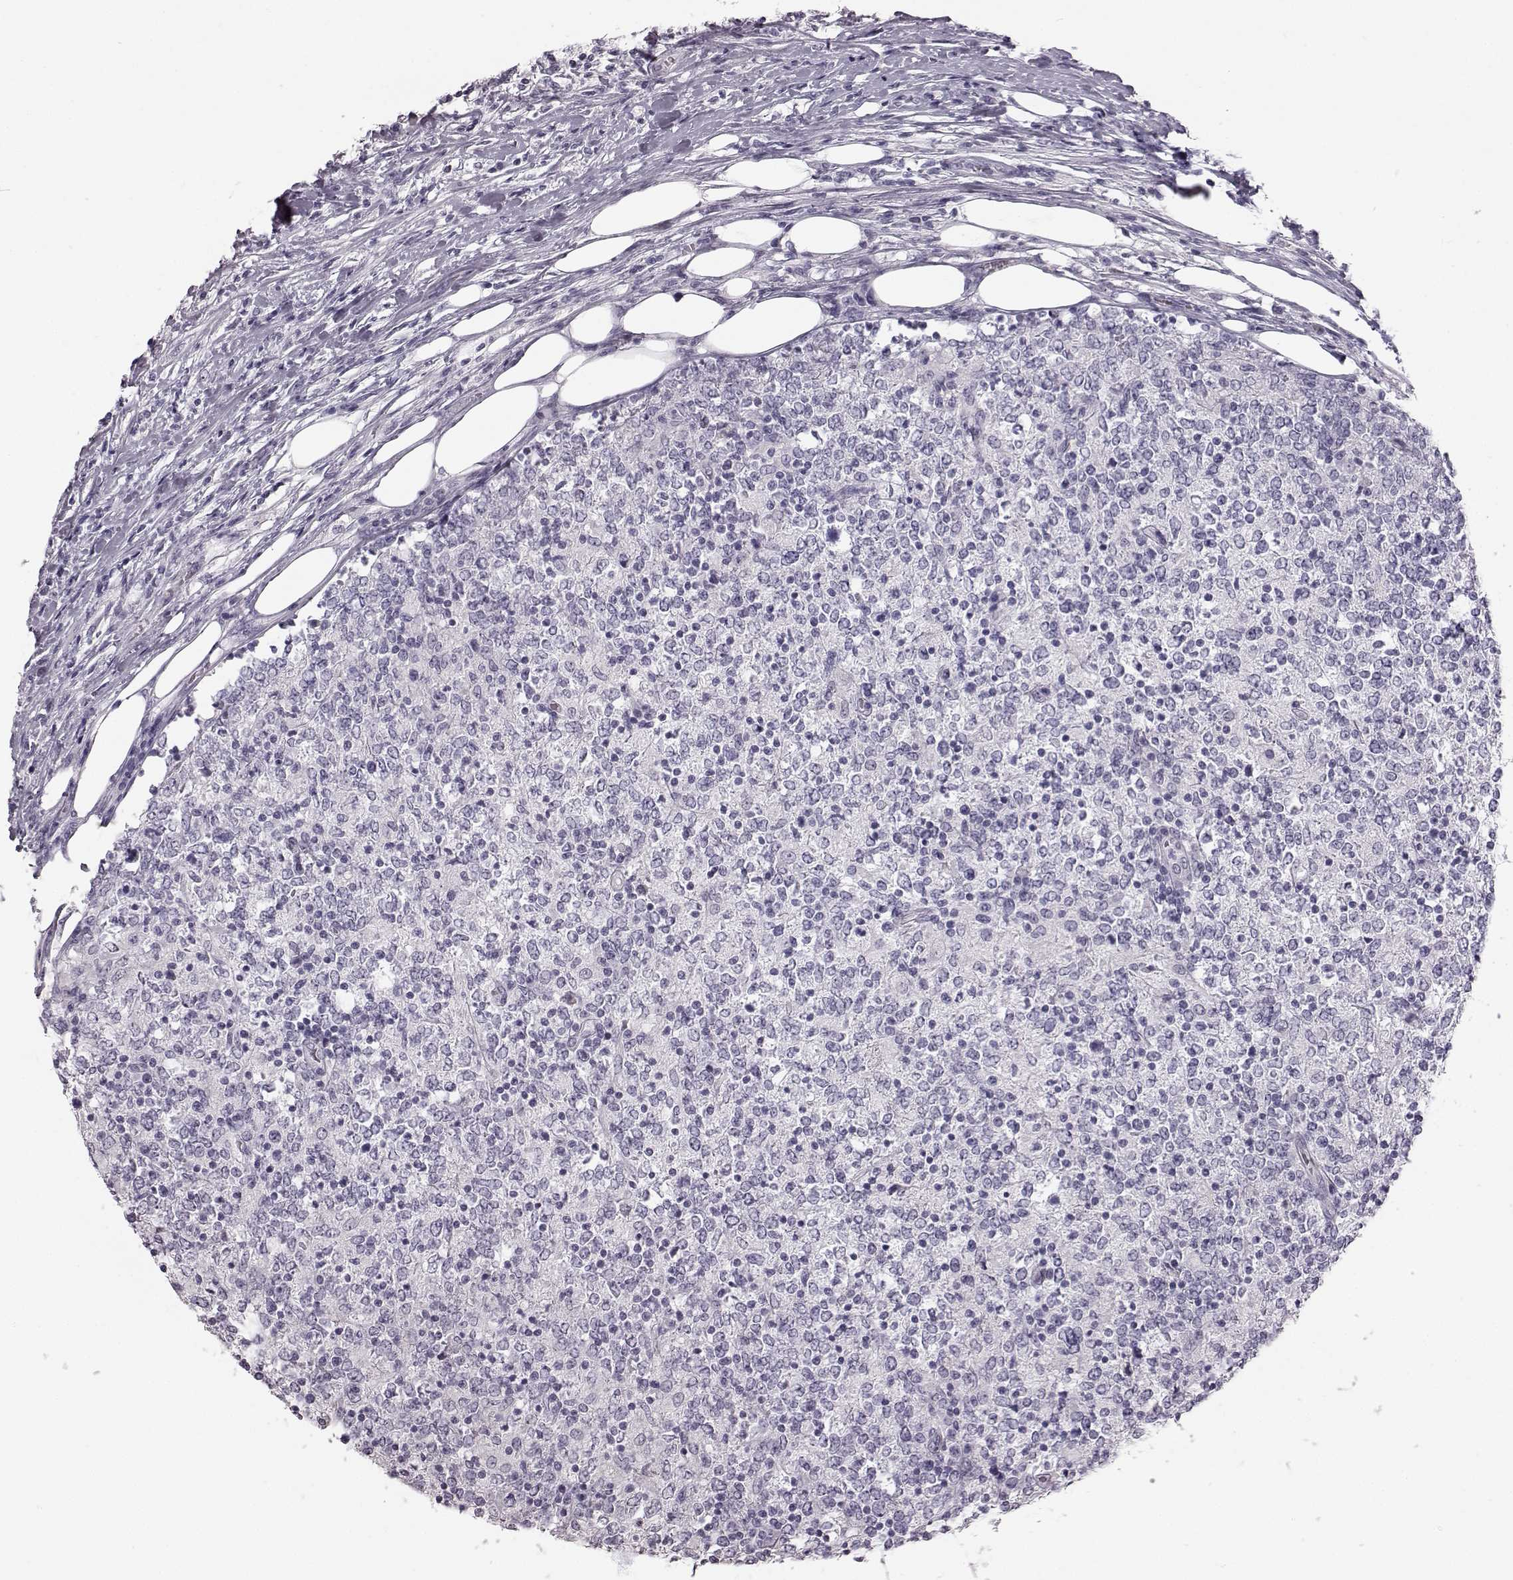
{"staining": {"intensity": "negative", "quantity": "none", "location": "none"}, "tissue": "lymphoma", "cell_type": "Tumor cells", "image_type": "cancer", "snomed": [{"axis": "morphology", "description": "Malignant lymphoma, non-Hodgkin's type, High grade"}, {"axis": "topography", "description": "Lymph node"}], "caption": "Histopathology image shows no significant protein staining in tumor cells of lymphoma.", "gene": "ZNF433", "patient": {"sex": "female", "age": 84}}